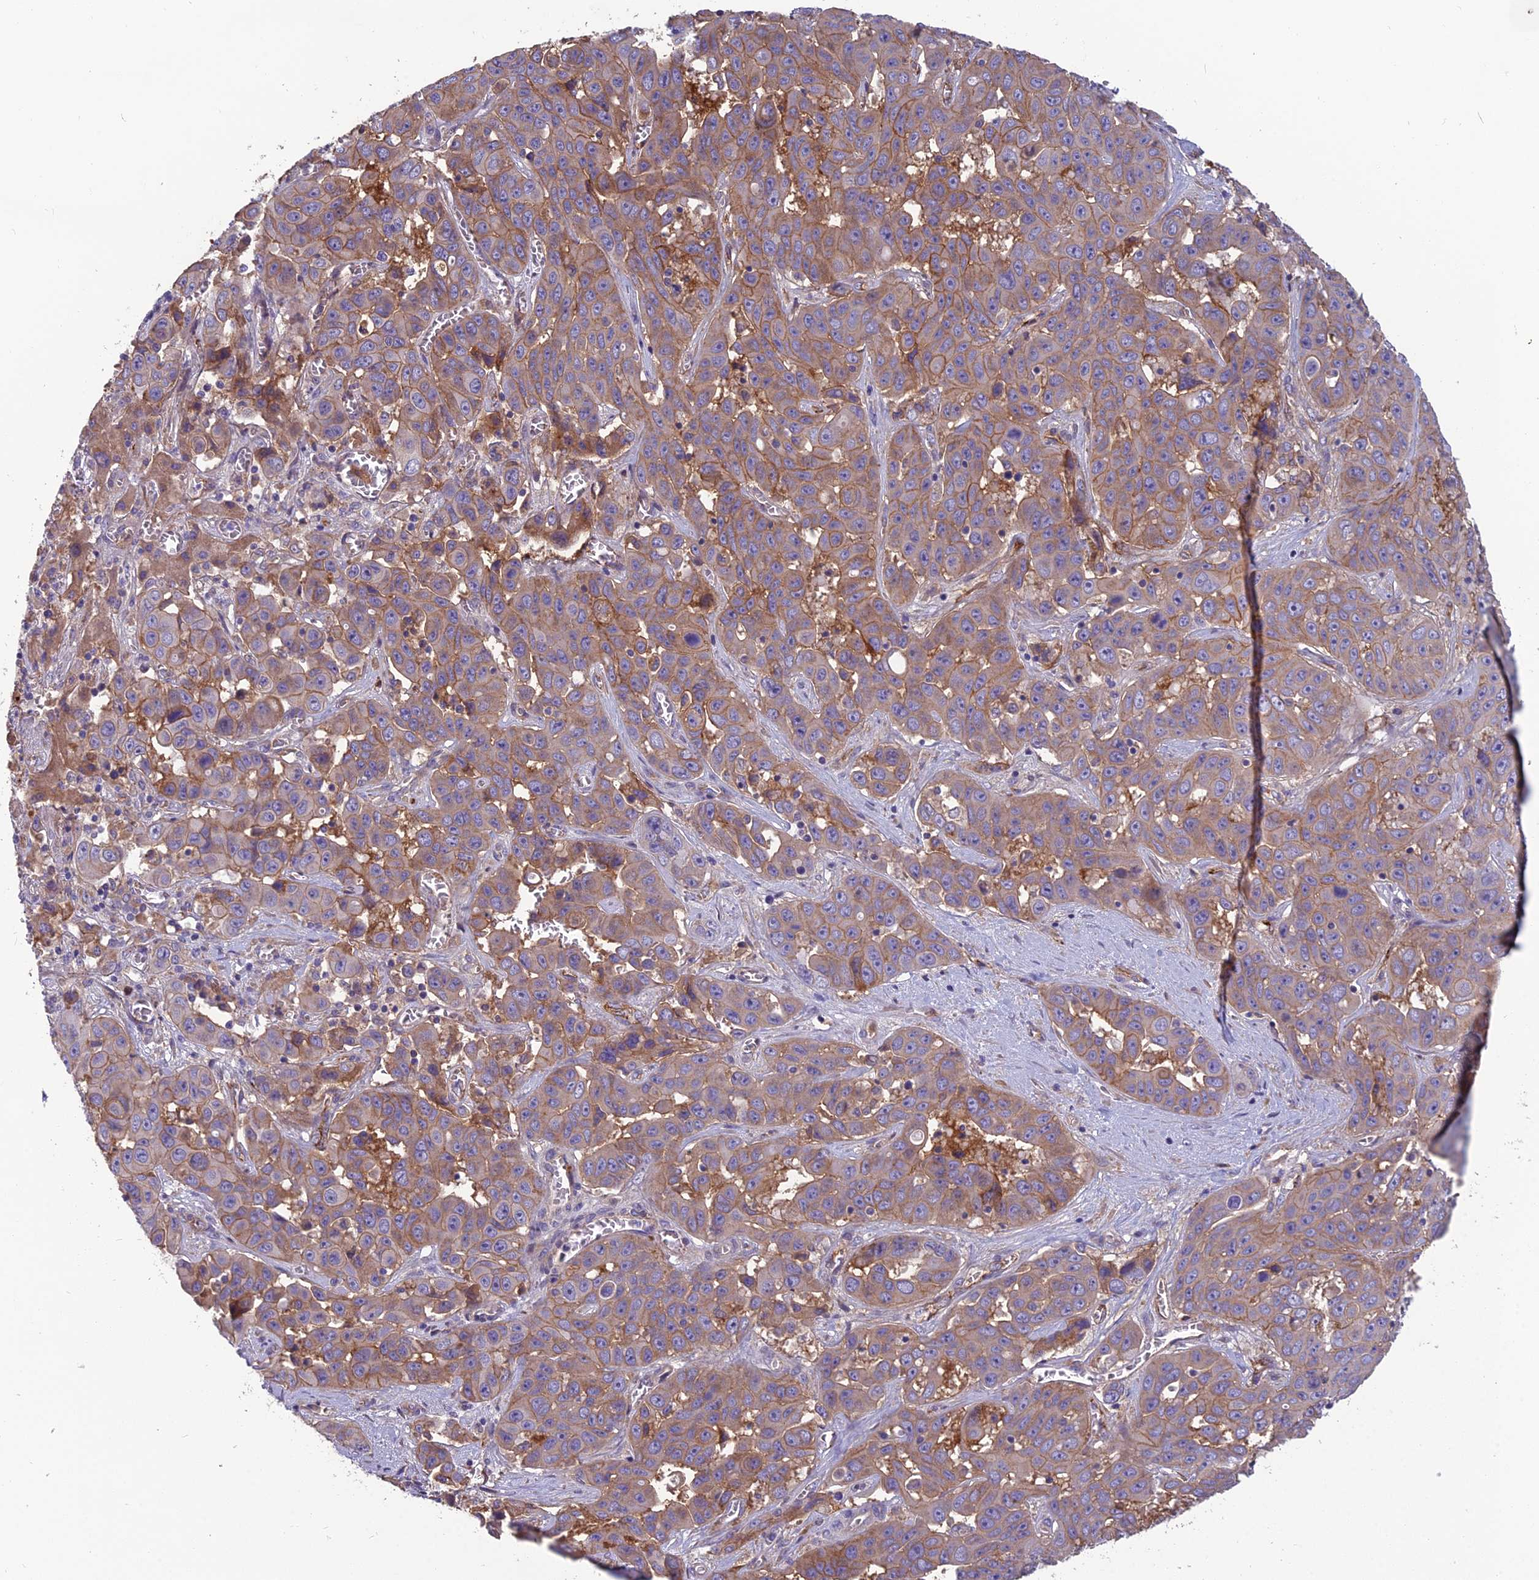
{"staining": {"intensity": "moderate", "quantity": ">75%", "location": "cytoplasmic/membranous"}, "tissue": "liver cancer", "cell_type": "Tumor cells", "image_type": "cancer", "snomed": [{"axis": "morphology", "description": "Cholangiocarcinoma"}, {"axis": "topography", "description": "Liver"}], "caption": "The histopathology image reveals a brown stain indicating the presence of a protein in the cytoplasmic/membranous of tumor cells in liver cancer (cholangiocarcinoma).", "gene": "TSPAN15", "patient": {"sex": "female", "age": 52}}